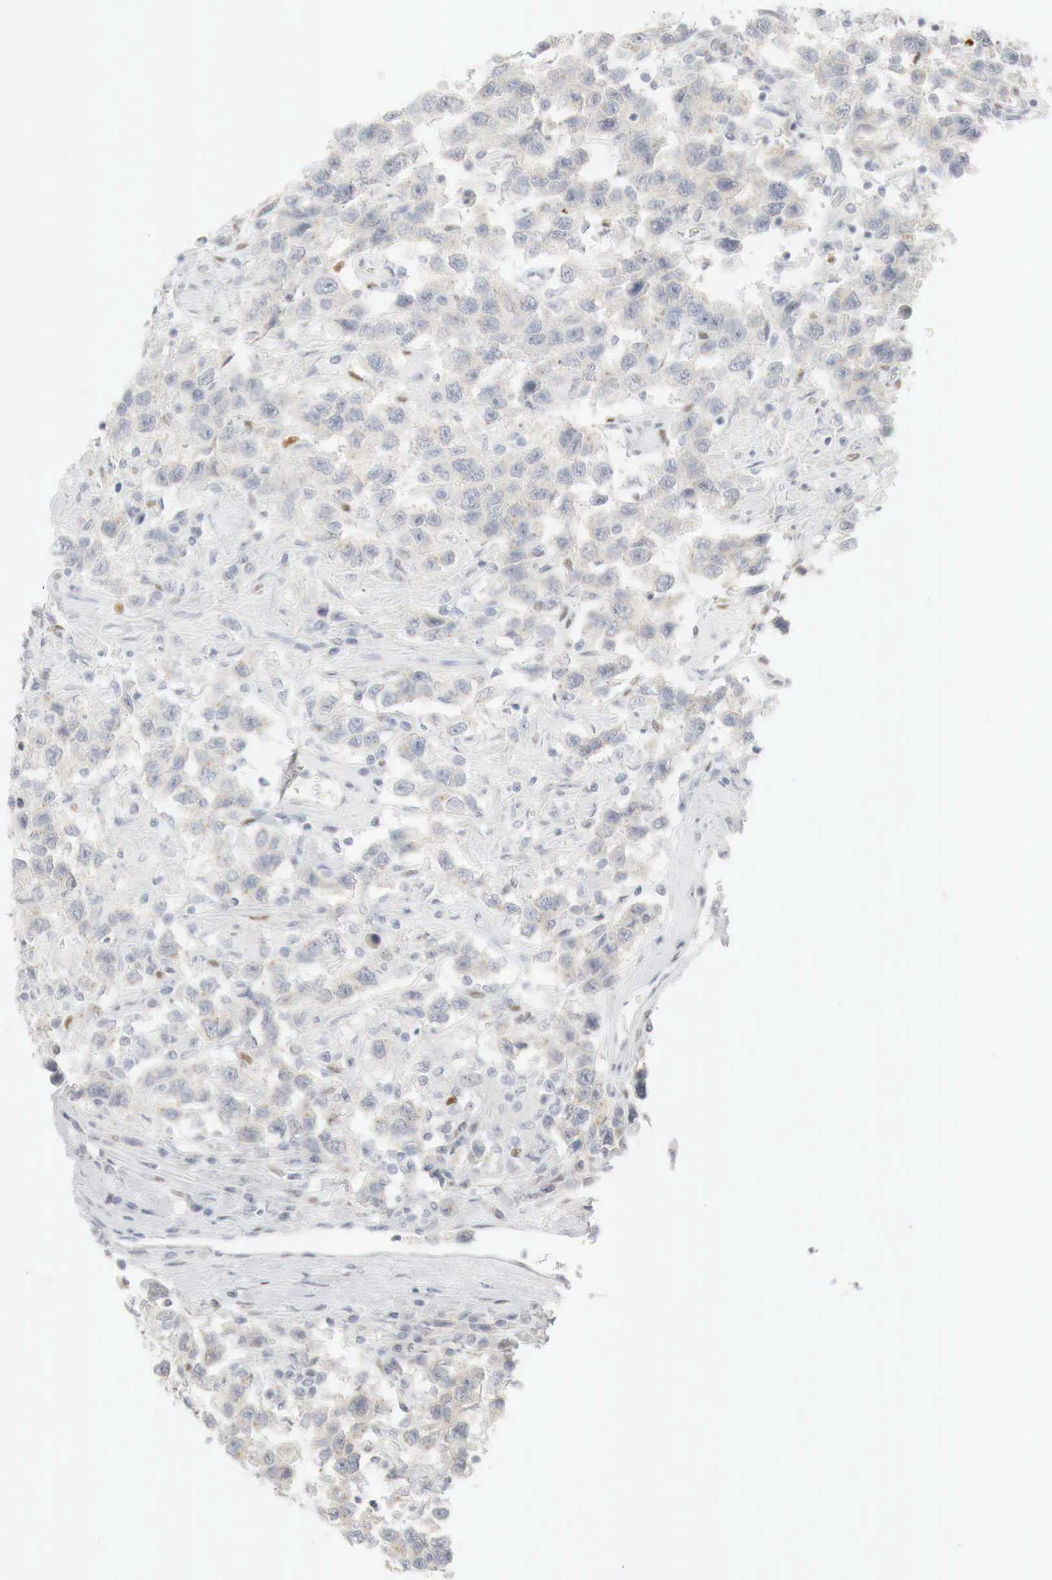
{"staining": {"intensity": "negative", "quantity": "none", "location": "none"}, "tissue": "testis cancer", "cell_type": "Tumor cells", "image_type": "cancer", "snomed": [{"axis": "morphology", "description": "Seminoma, NOS"}, {"axis": "topography", "description": "Testis"}], "caption": "Testis cancer (seminoma) stained for a protein using immunohistochemistry (IHC) exhibits no staining tumor cells.", "gene": "TP63", "patient": {"sex": "male", "age": 41}}